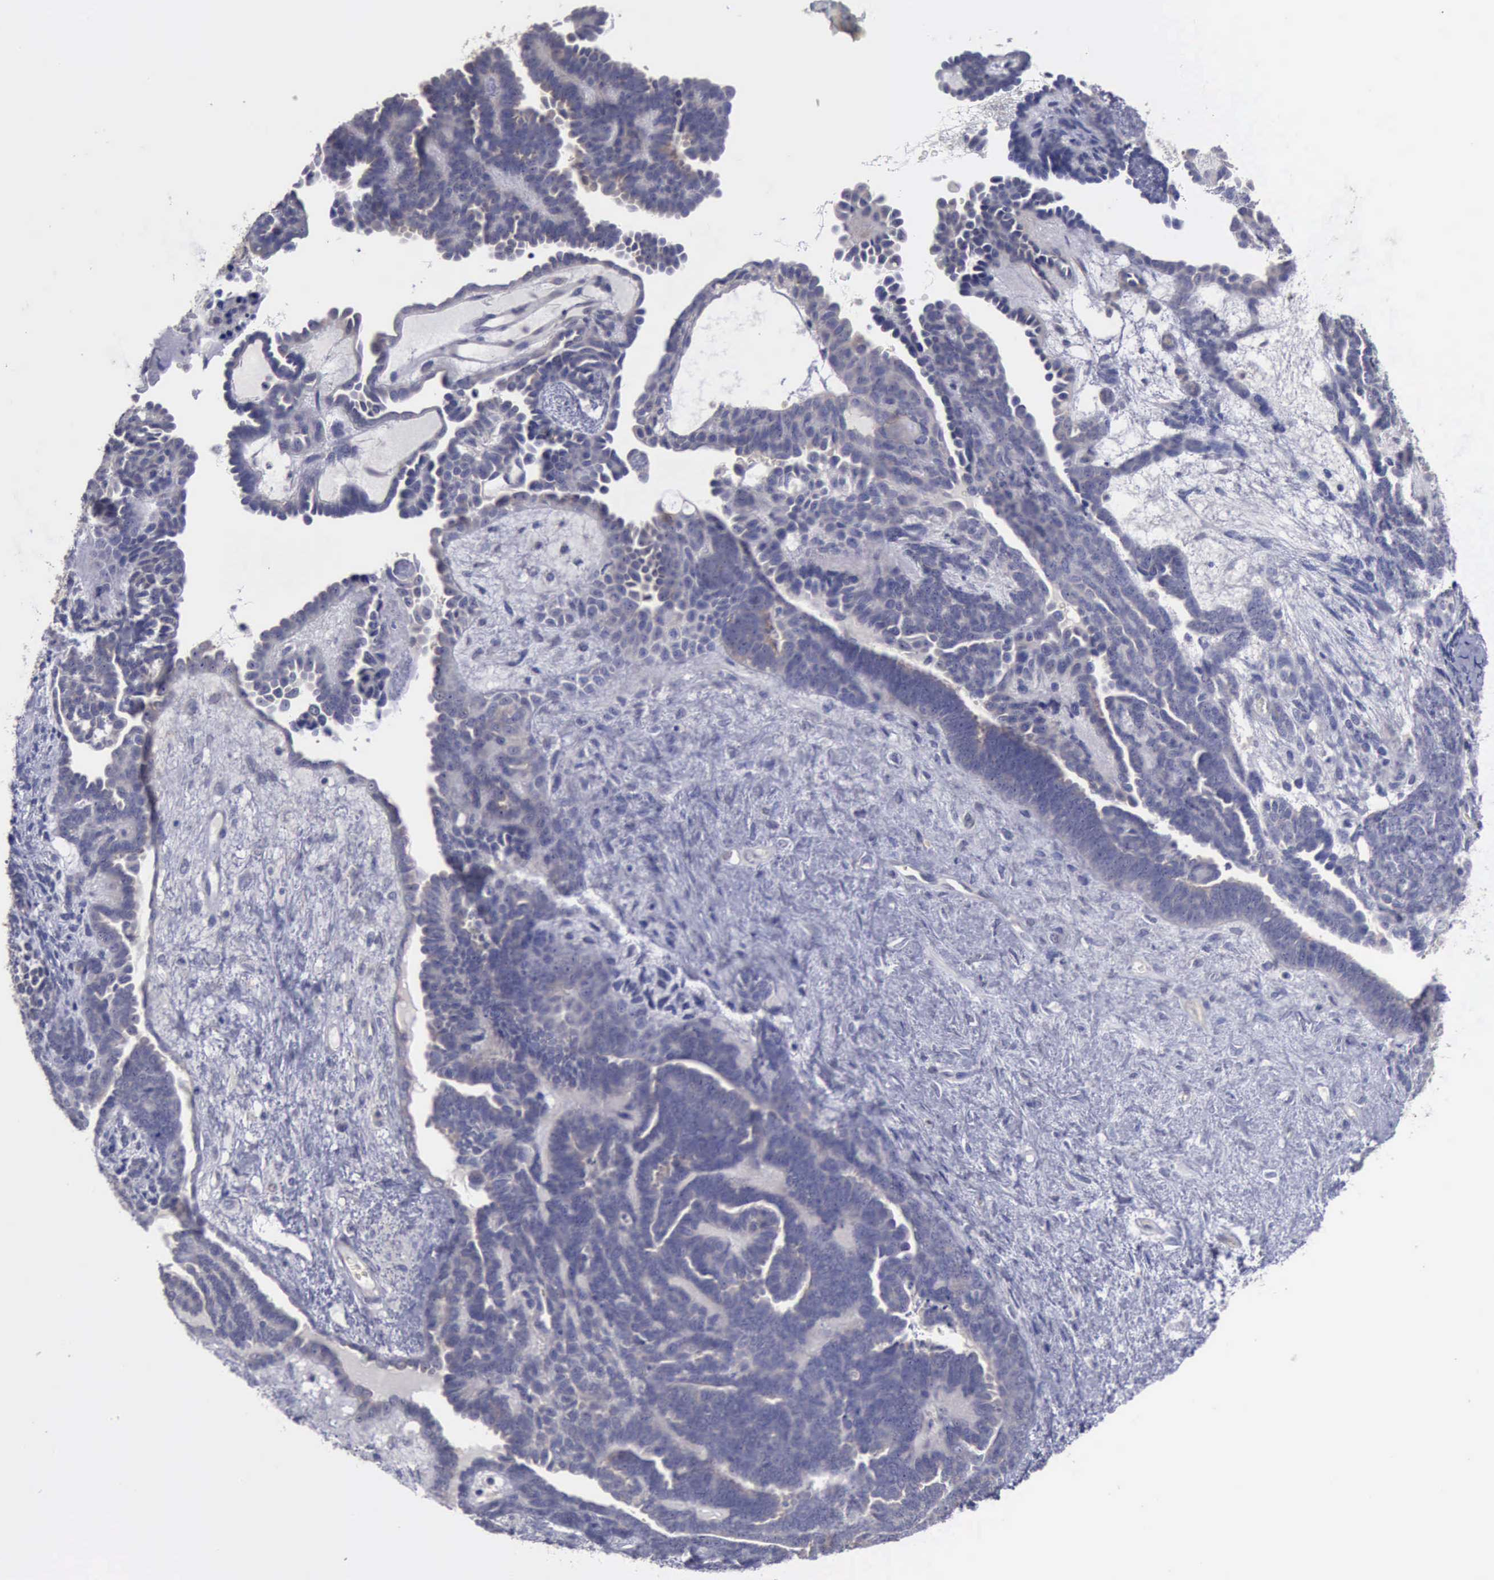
{"staining": {"intensity": "weak", "quantity": "<25%", "location": "cytoplasmic/membranous"}, "tissue": "endometrial cancer", "cell_type": "Tumor cells", "image_type": "cancer", "snomed": [{"axis": "morphology", "description": "Neoplasm, malignant, NOS"}, {"axis": "topography", "description": "Endometrium"}], "caption": "The histopathology image displays no significant expression in tumor cells of endometrial malignant neoplasm.", "gene": "PHKA1", "patient": {"sex": "female", "age": 74}}